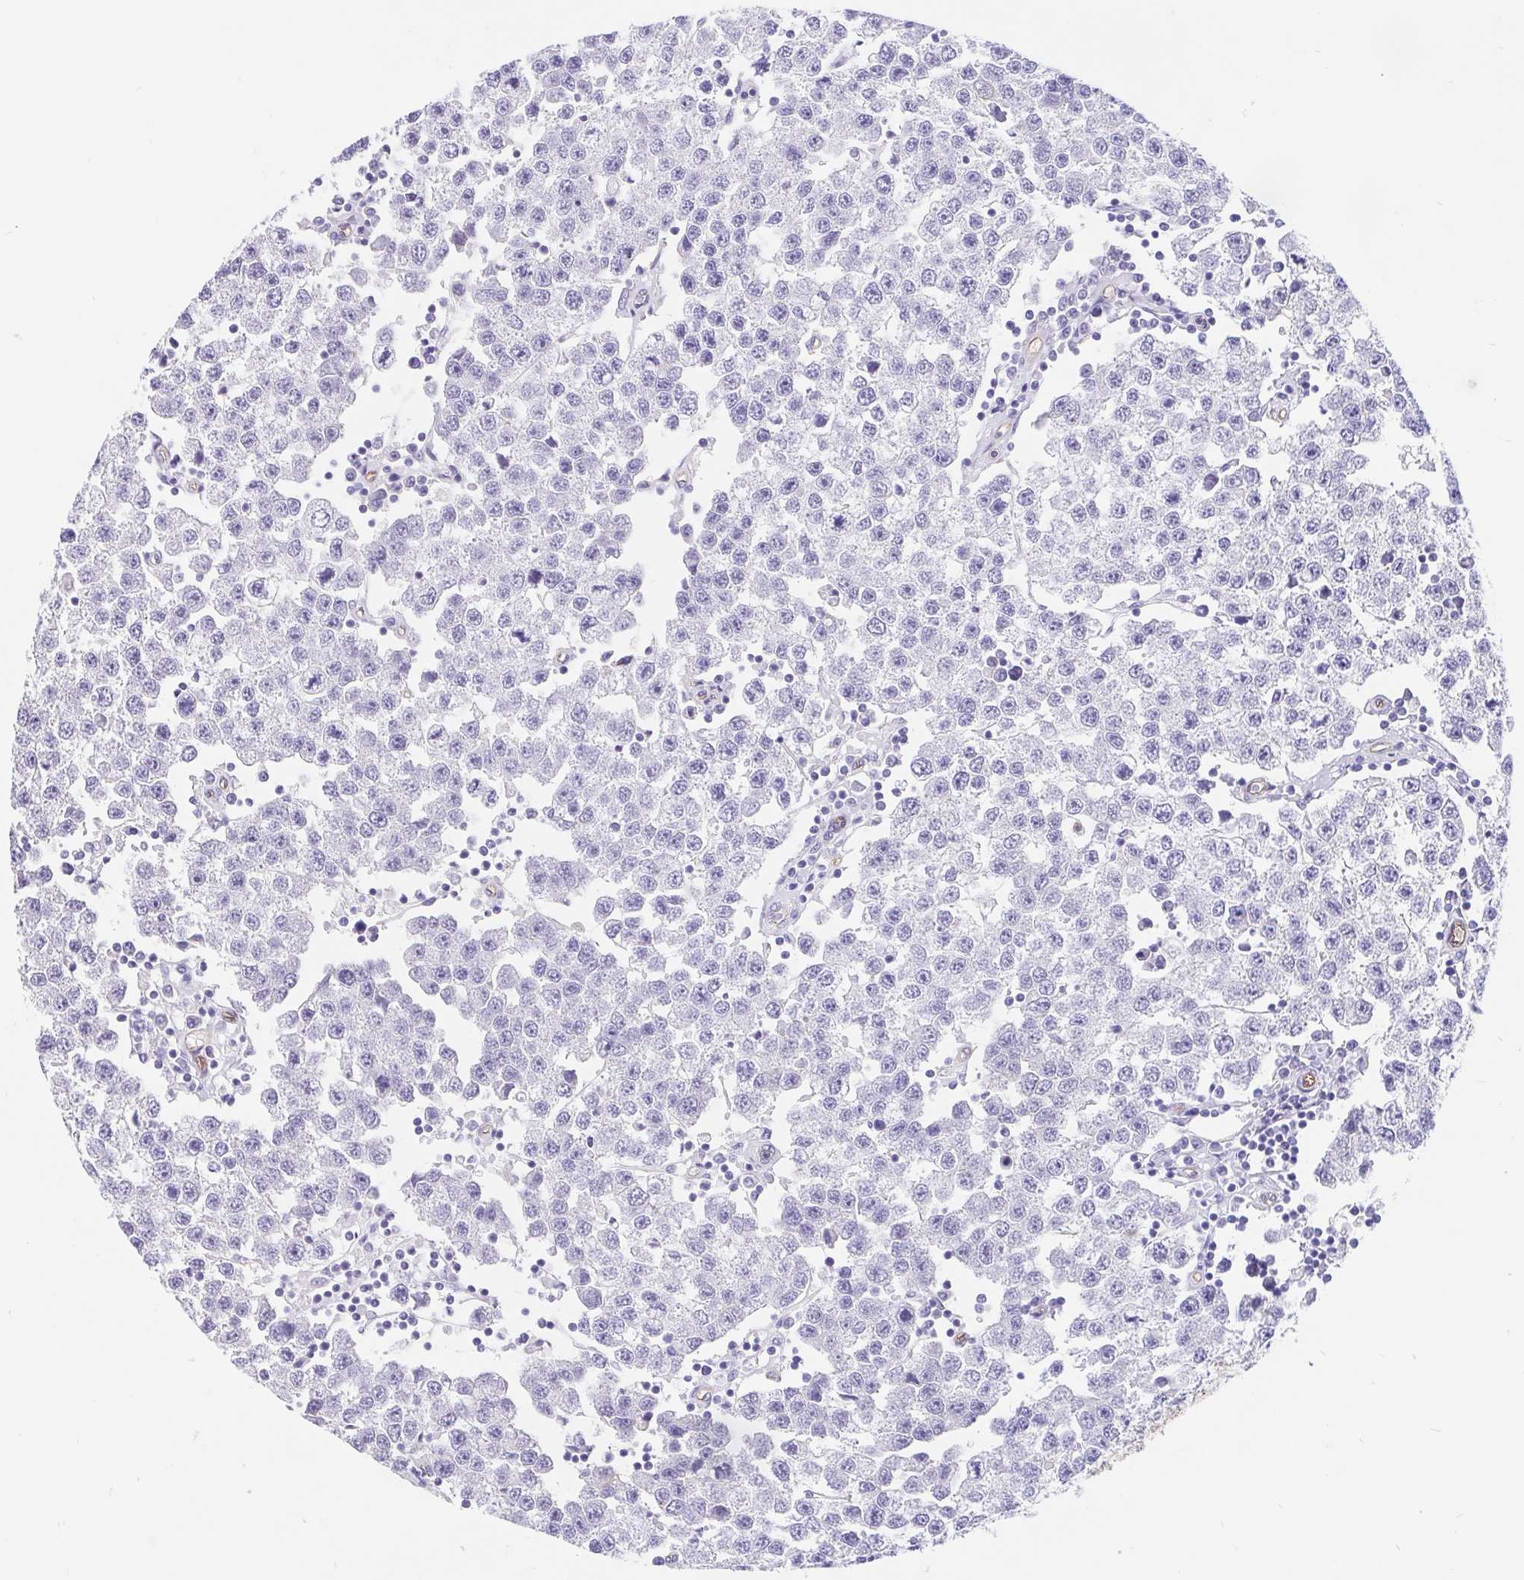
{"staining": {"intensity": "negative", "quantity": "none", "location": "none"}, "tissue": "testis cancer", "cell_type": "Tumor cells", "image_type": "cancer", "snomed": [{"axis": "morphology", "description": "Seminoma, NOS"}, {"axis": "topography", "description": "Testis"}], "caption": "This is a image of immunohistochemistry (IHC) staining of seminoma (testis), which shows no staining in tumor cells.", "gene": "LIMCH1", "patient": {"sex": "male", "age": 34}}